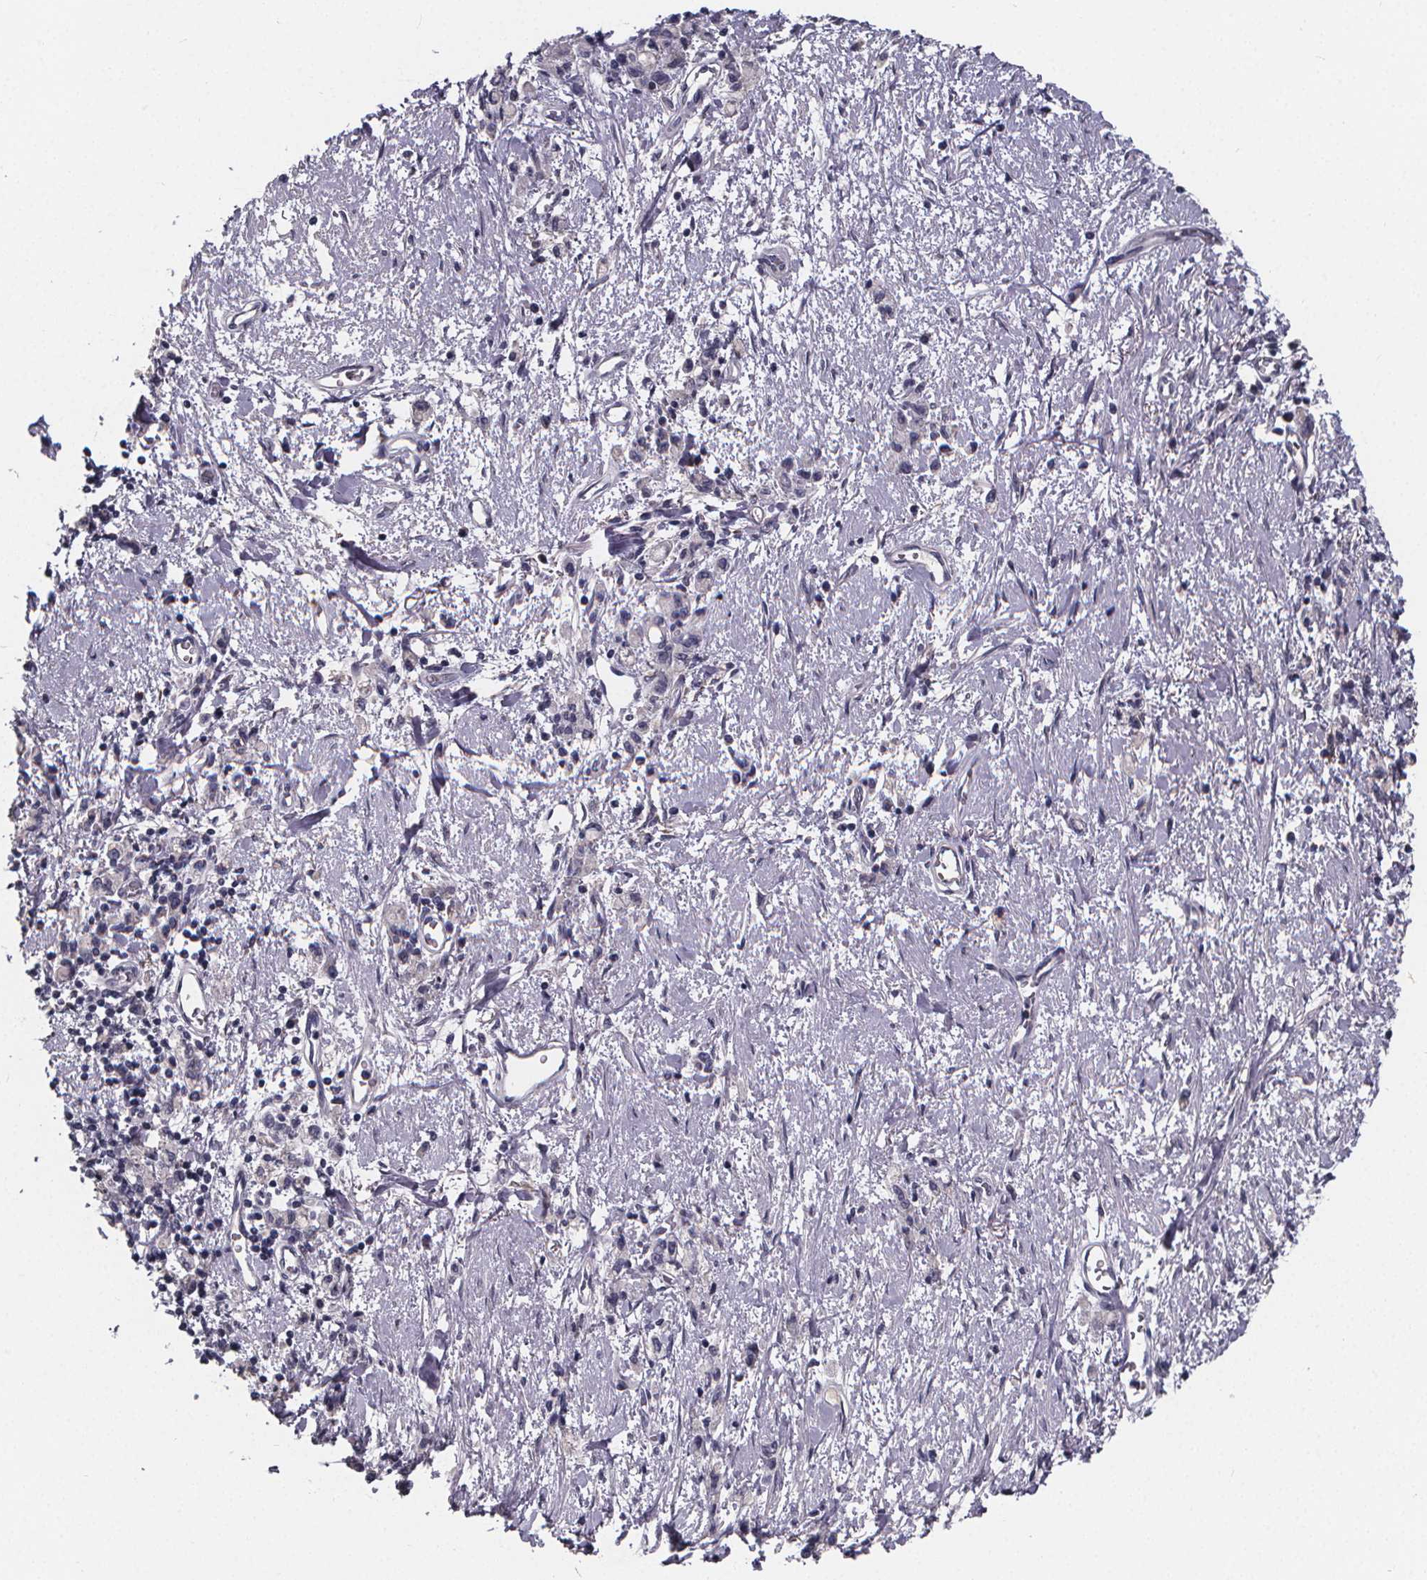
{"staining": {"intensity": "negative", "quantity": "none", "location": "none"}, "tissue": "stomach cancer", "cell_type": "Tumor cells", "image_type": "cancer", "snomed": [{"axis": "morphology", "description": "Adenocarcinoma, NOS"}, {"axis": "topography", "description": "Stomach"}], "caption": "Immunohistochemistry (IHC) micrograph of human stomach cancer (adenocarcinoma) stained for a protein (brown), which shows no staining in tumor cells. The staining was performed using DAB (3,3'-diaminobenzidine) to visualize the protein expression in brown, while the nuclei were stained in blue with hematoxylin (Magnification: 20x).", "gene": "AGT", "patient": {"sex": "male", "age": 77}}